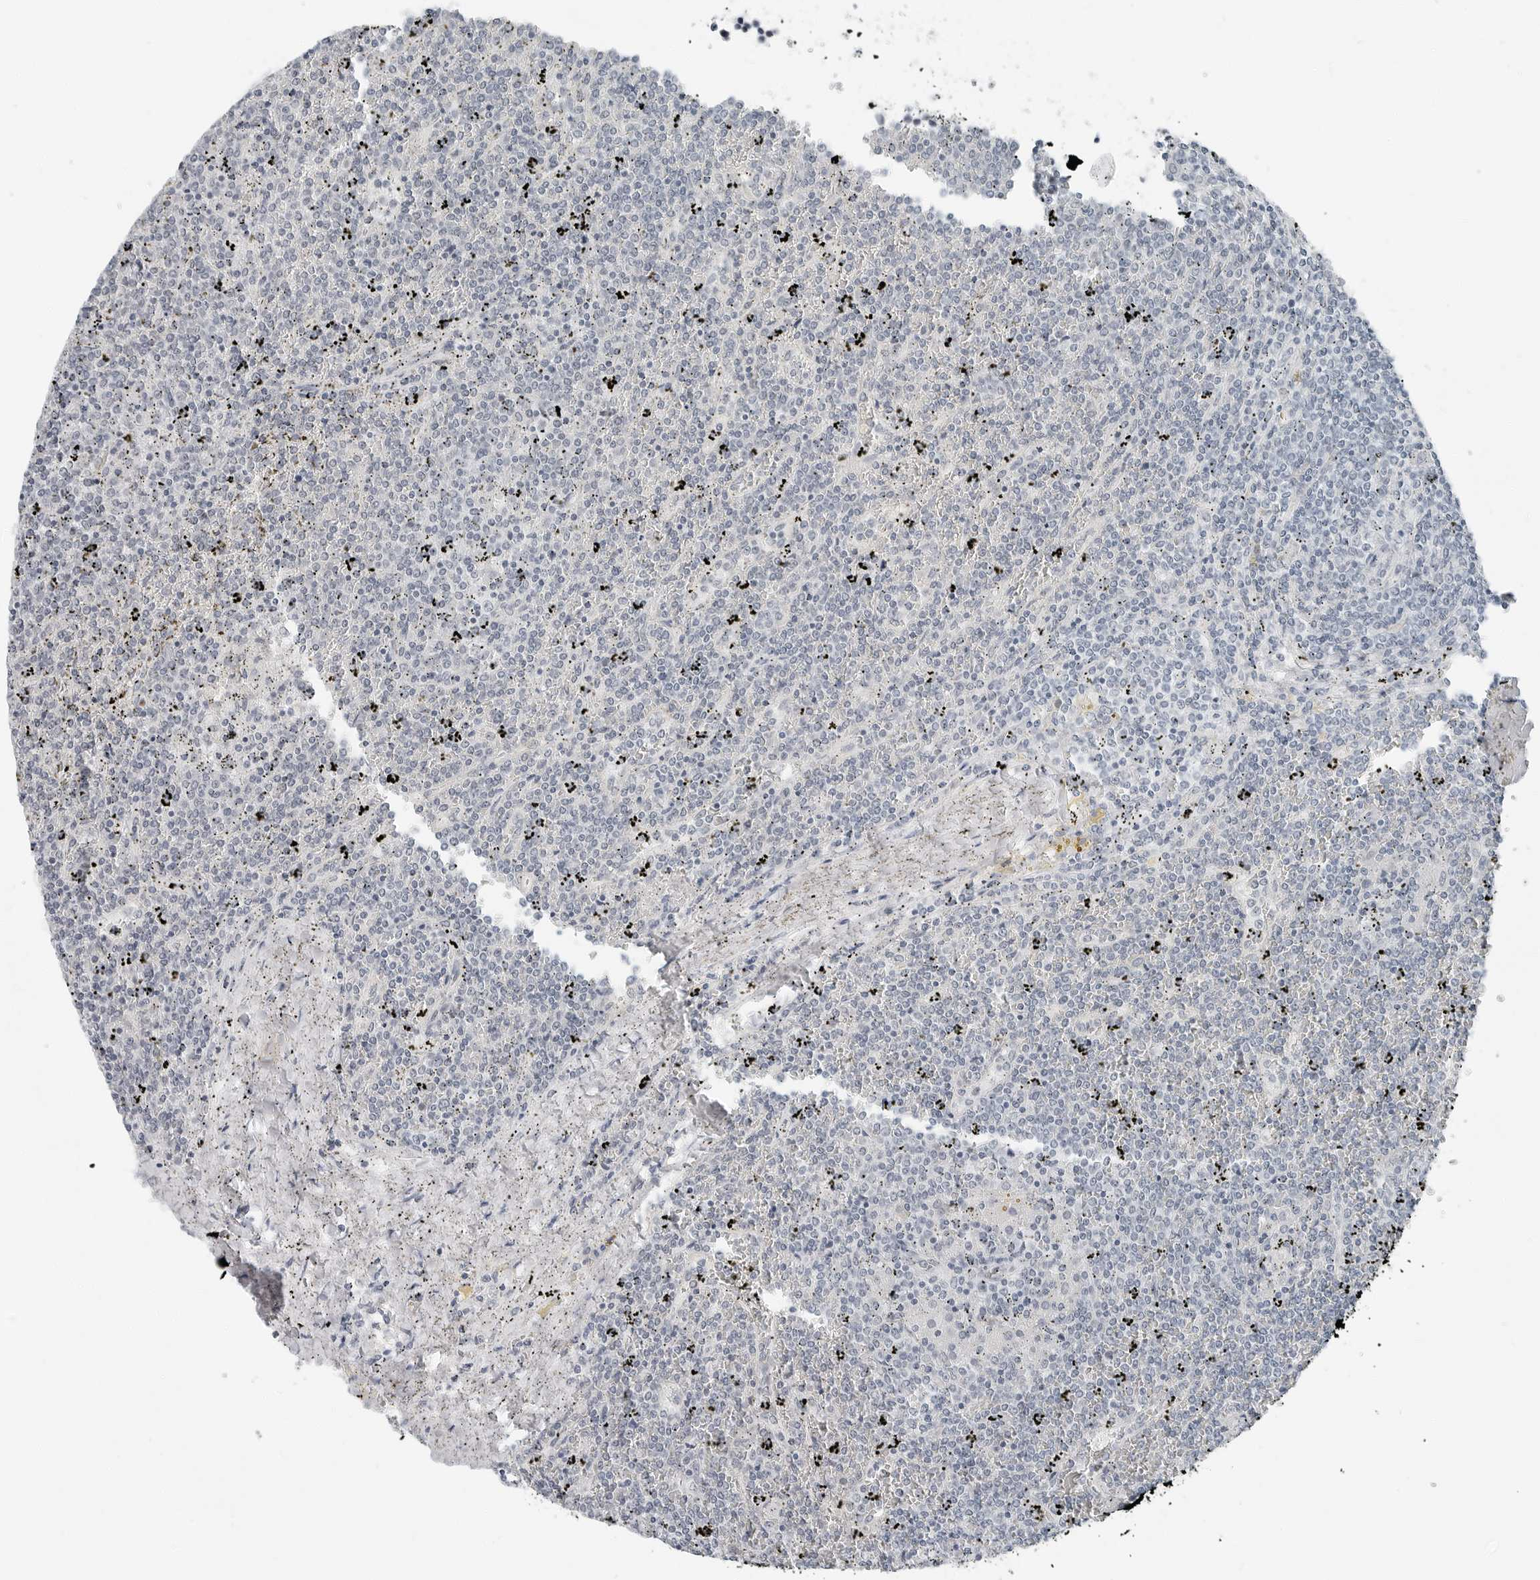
{"staining": {"intensity": "negative", "quantity": "none", "location": "none"}, "tissue": "lymphoma", "cell_type": "Tumor cells", "image_type": "cancer", "snomed": [{"axis": "morphology", "description": "Malignant lymphoma, non-Hodgkin's type, Low grade"}, {"axis": "topography", "description": "Spleen"}], "caption": "Immunohistochemistry image of neoplastic tissue: human lymphoma stained with DAB reveals no significant protein positivity in tumor cells.", "gene": "XIRP1", "patient": {"sex": "female", "age": 19}}